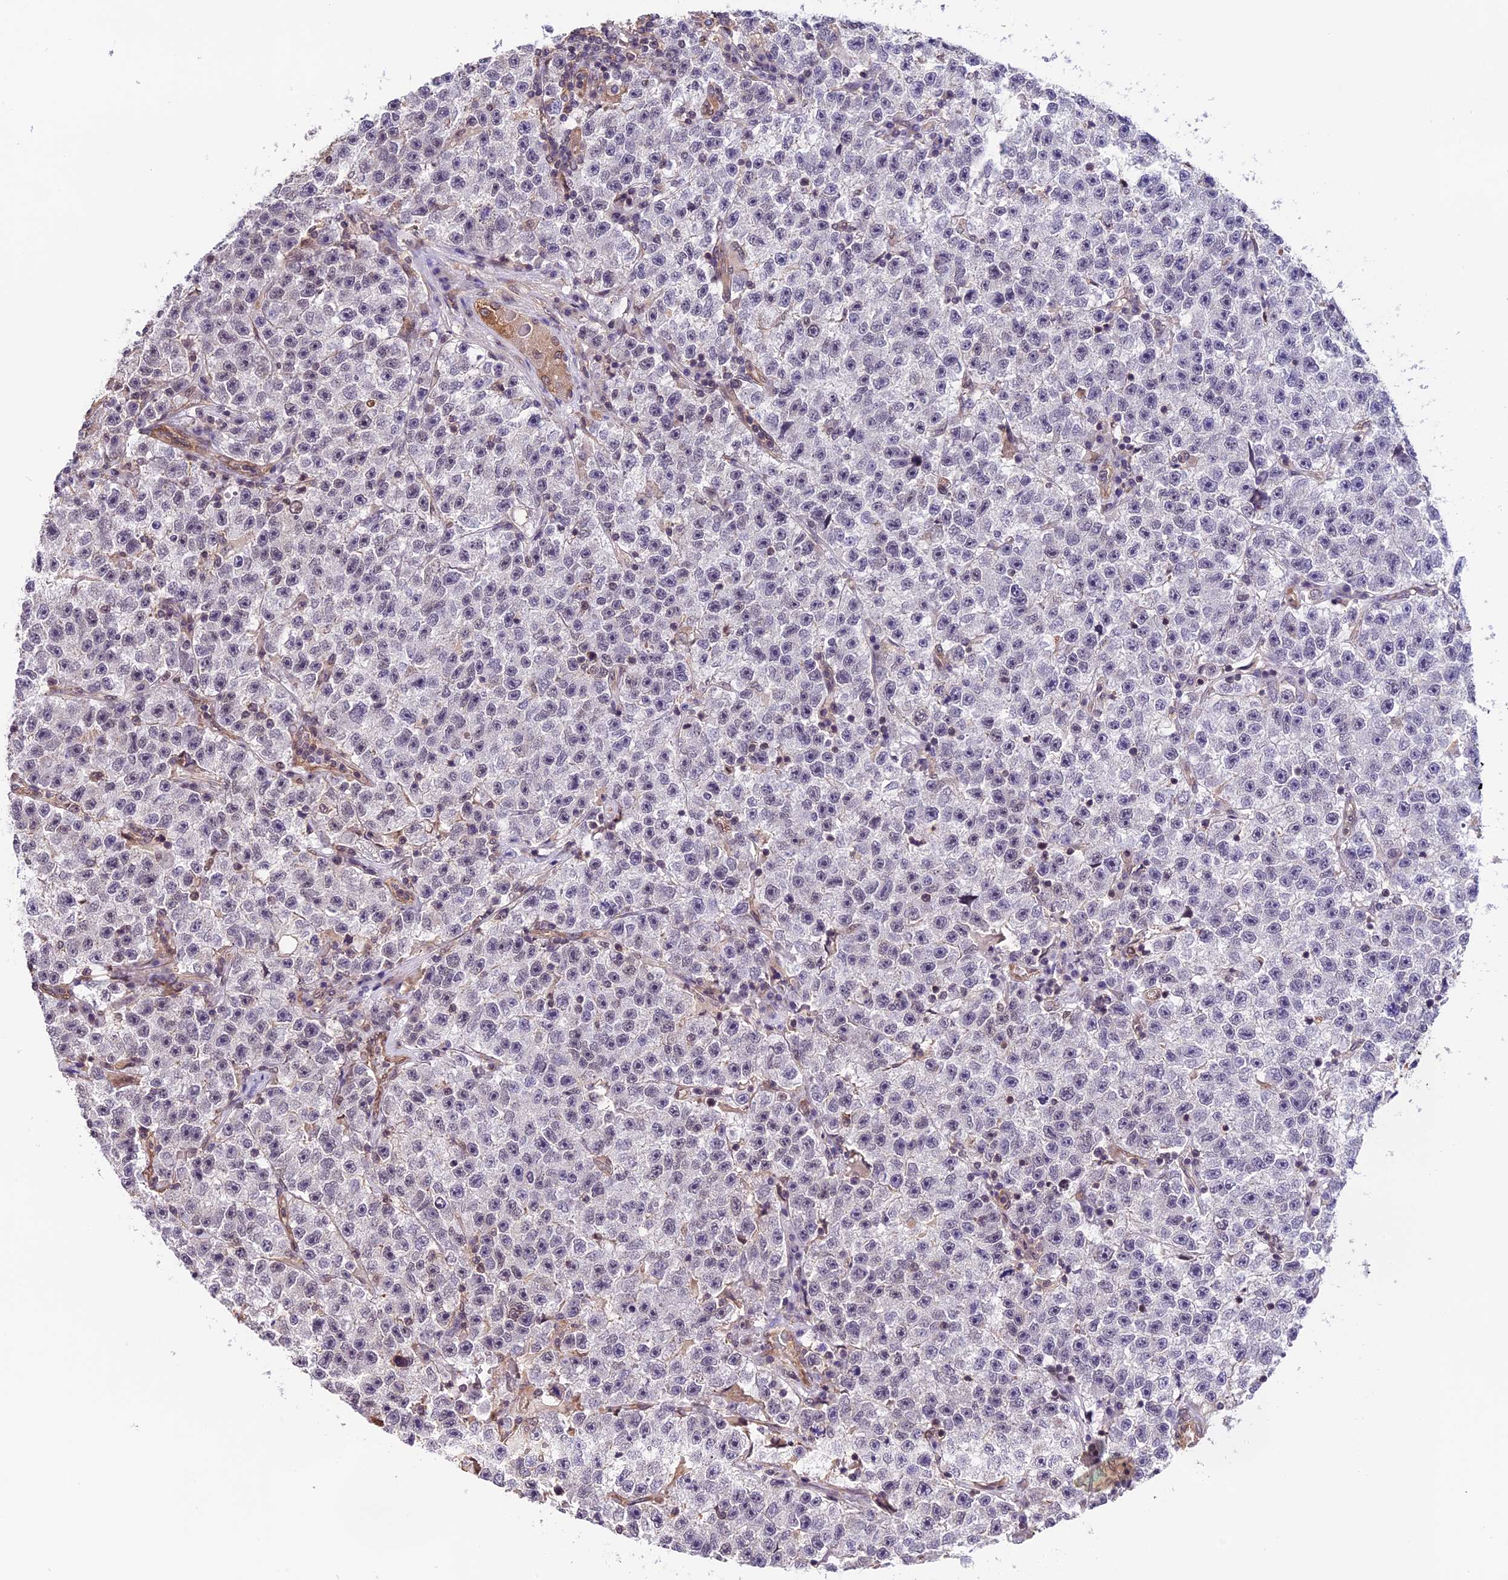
{"staining": {"intensity": "negative", "quantity": "none", "location": "none"}, "tissue": "testis cancer", "cell_type": "Tumor cells", "image_type": "cancer", "snomed": [{"axis": "morphology", "description": "Seminoma, NOS"}, {"axis": "topography", "description": "Testis"}], "caption": "IHC image of neoplastic tissue: seminoma (testis) stained with DAB reveals no significant protein staining in tumor cells. (DAB IHC with hematoxylin counter stain).", "gene": "ZC3H4", "patient": {"sex": "male", "age": 22}}